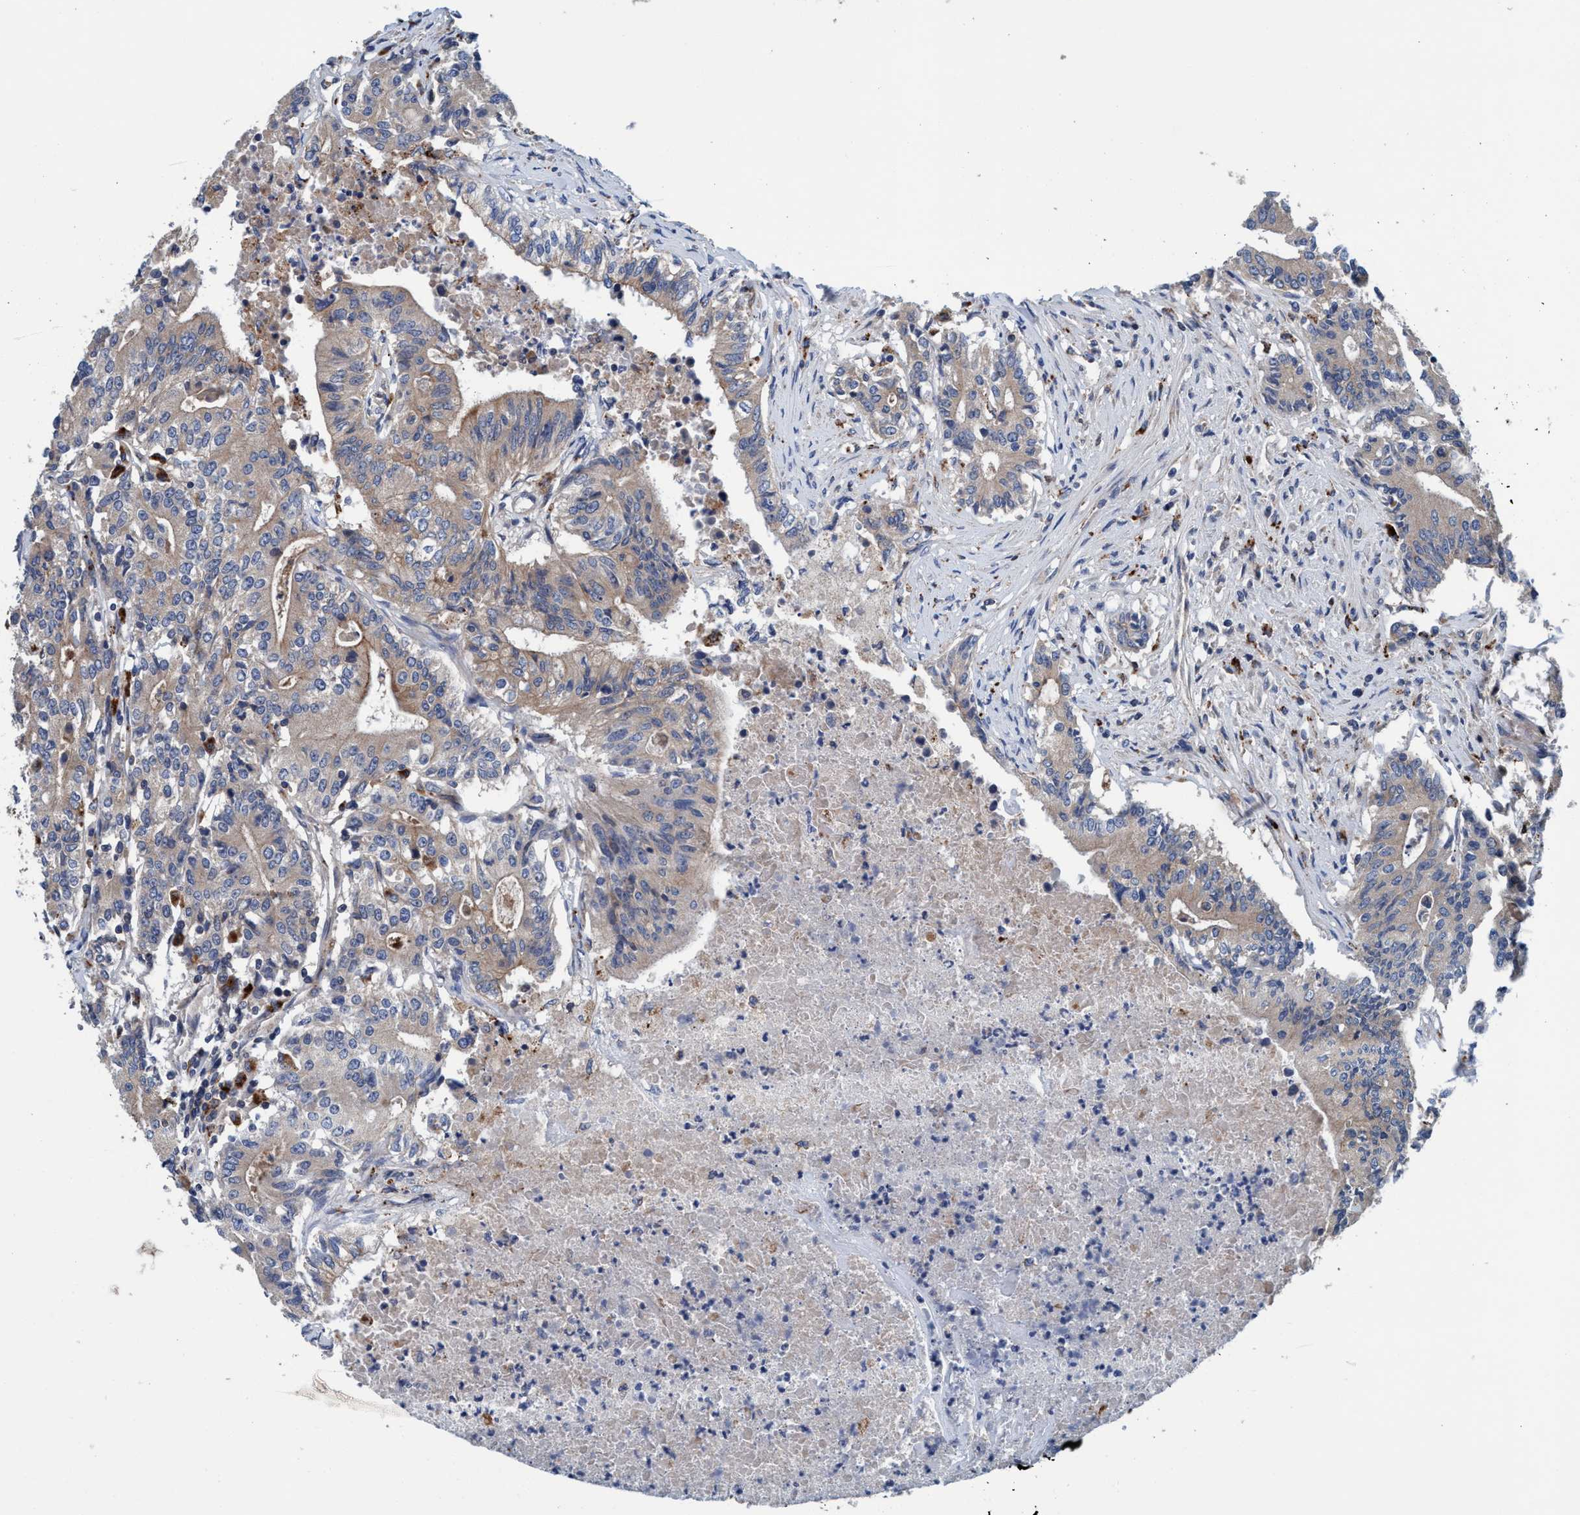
{"staining": {"intensity": "weak", "quantity": "<25%", "location": "cytoplasmic/membranous"}, "tissue": "colorectal cancer", "cell_type": "Tumor cells", "image_type": "cancer", "snomed": [{"axis": "morphology", "description": "Adenocarcinoma, NOS"}, {"axis": "topography", "description": "Colon"}], "caption": "The image exhibits no staining of tumor cells in colorectal cancer. (Immunohistochemistry (ihc), brightfield microscopy, high magnification).", "gene": "ENDOG", "patient": {"sex": "female", "age": 77}}